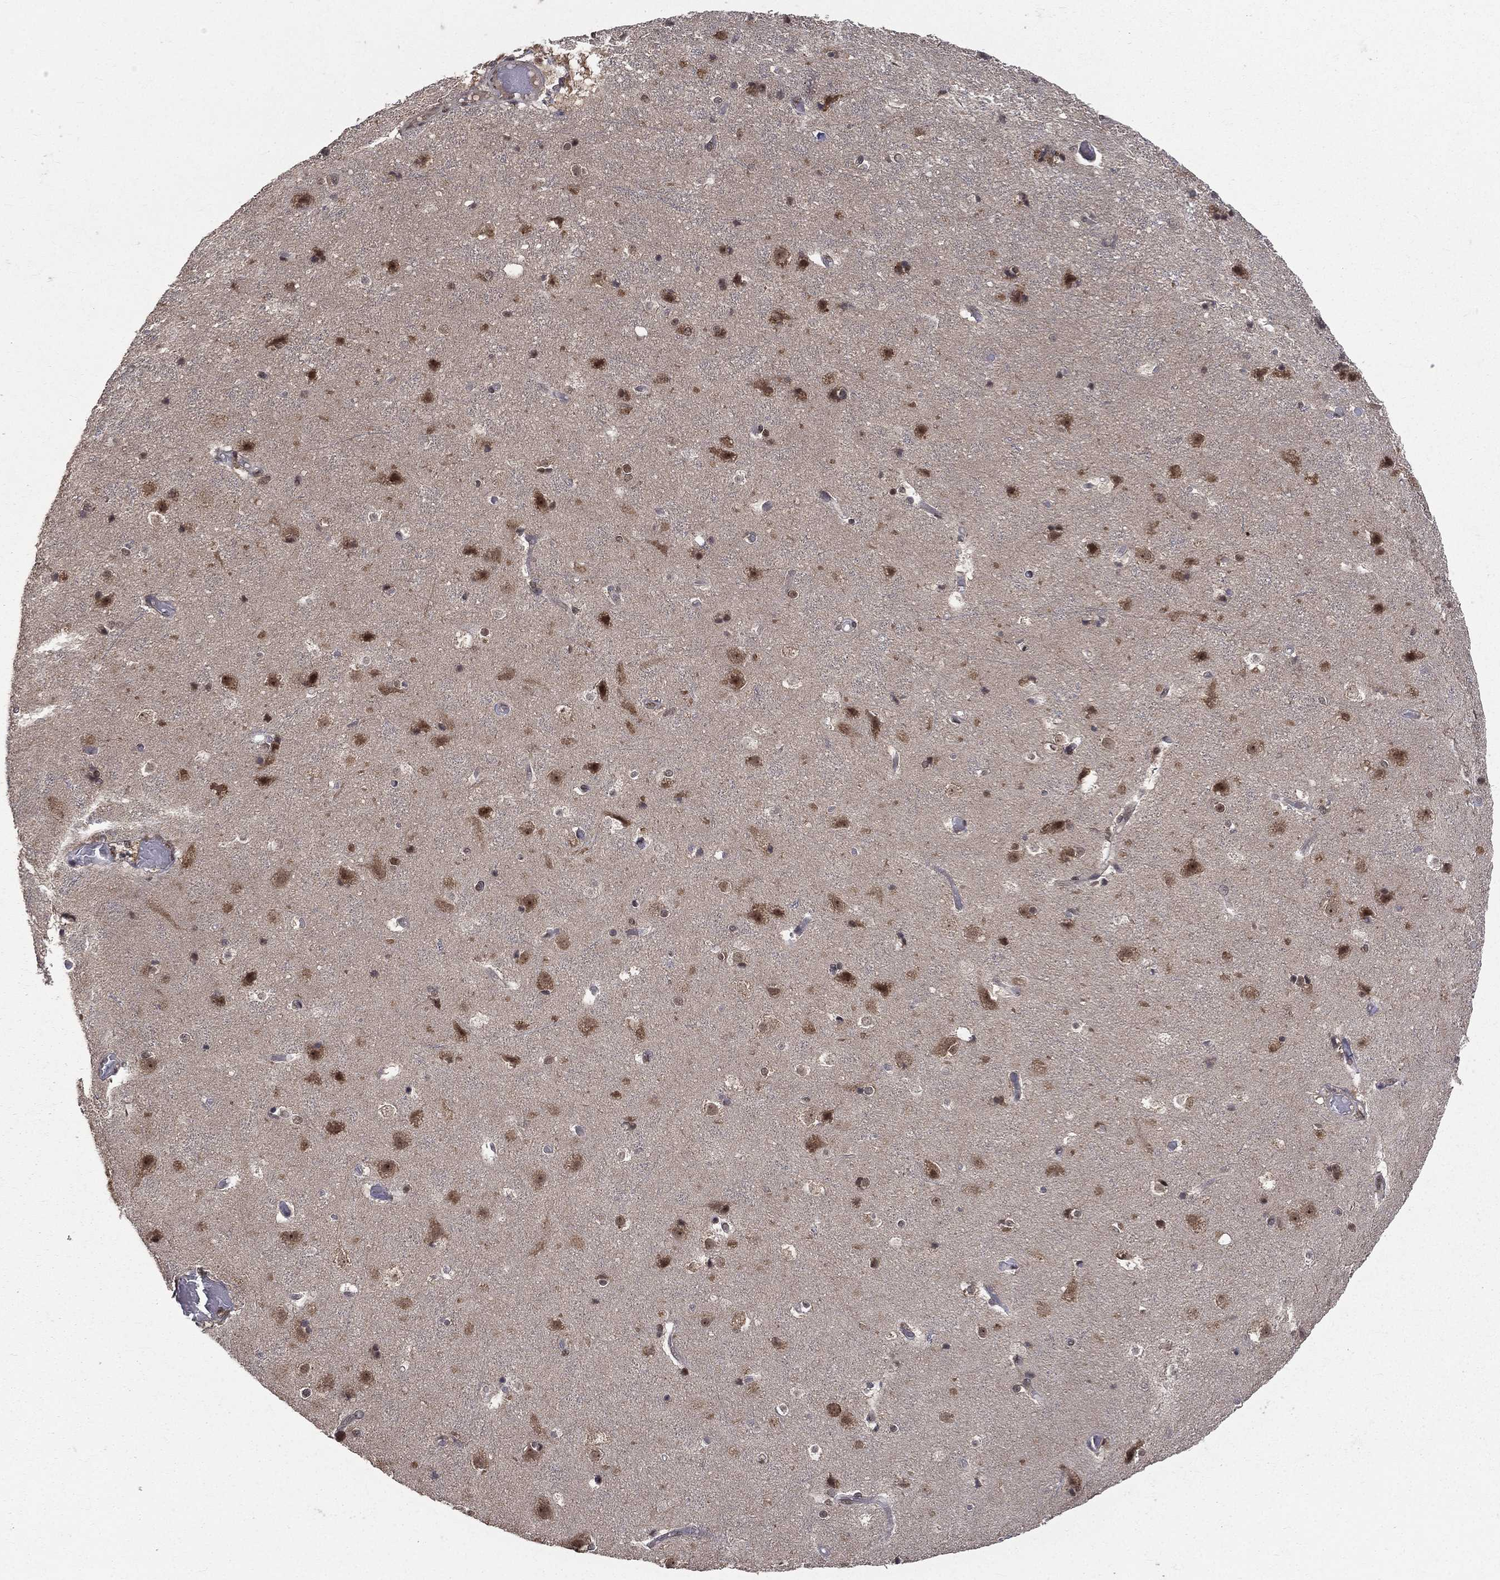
{"staining": {"intensity": "negative", "quantity": "none", "location": "none"}, "tissue": "cerebral cortex", "cell_type": "Endothelial cells", "image_type": "normal", "snomed": [{"axis": "morphology", "description": "Normal tissue, NOS"}, {"axis": "topography", "description": "Cerebral cortex"}], "caption": "Endothelial cells are negative for brown protein staining in unremarkable cerebral cortex. (Stains: DAB (3,3'-diaminobenzidine) immunohistochemistry (IHC) with hematoxylin counter stain, Microscopy: brightfield microscopy at high magnification).", "gene": "JMJD6", "patient": {"sex": "female", "age": 52}}